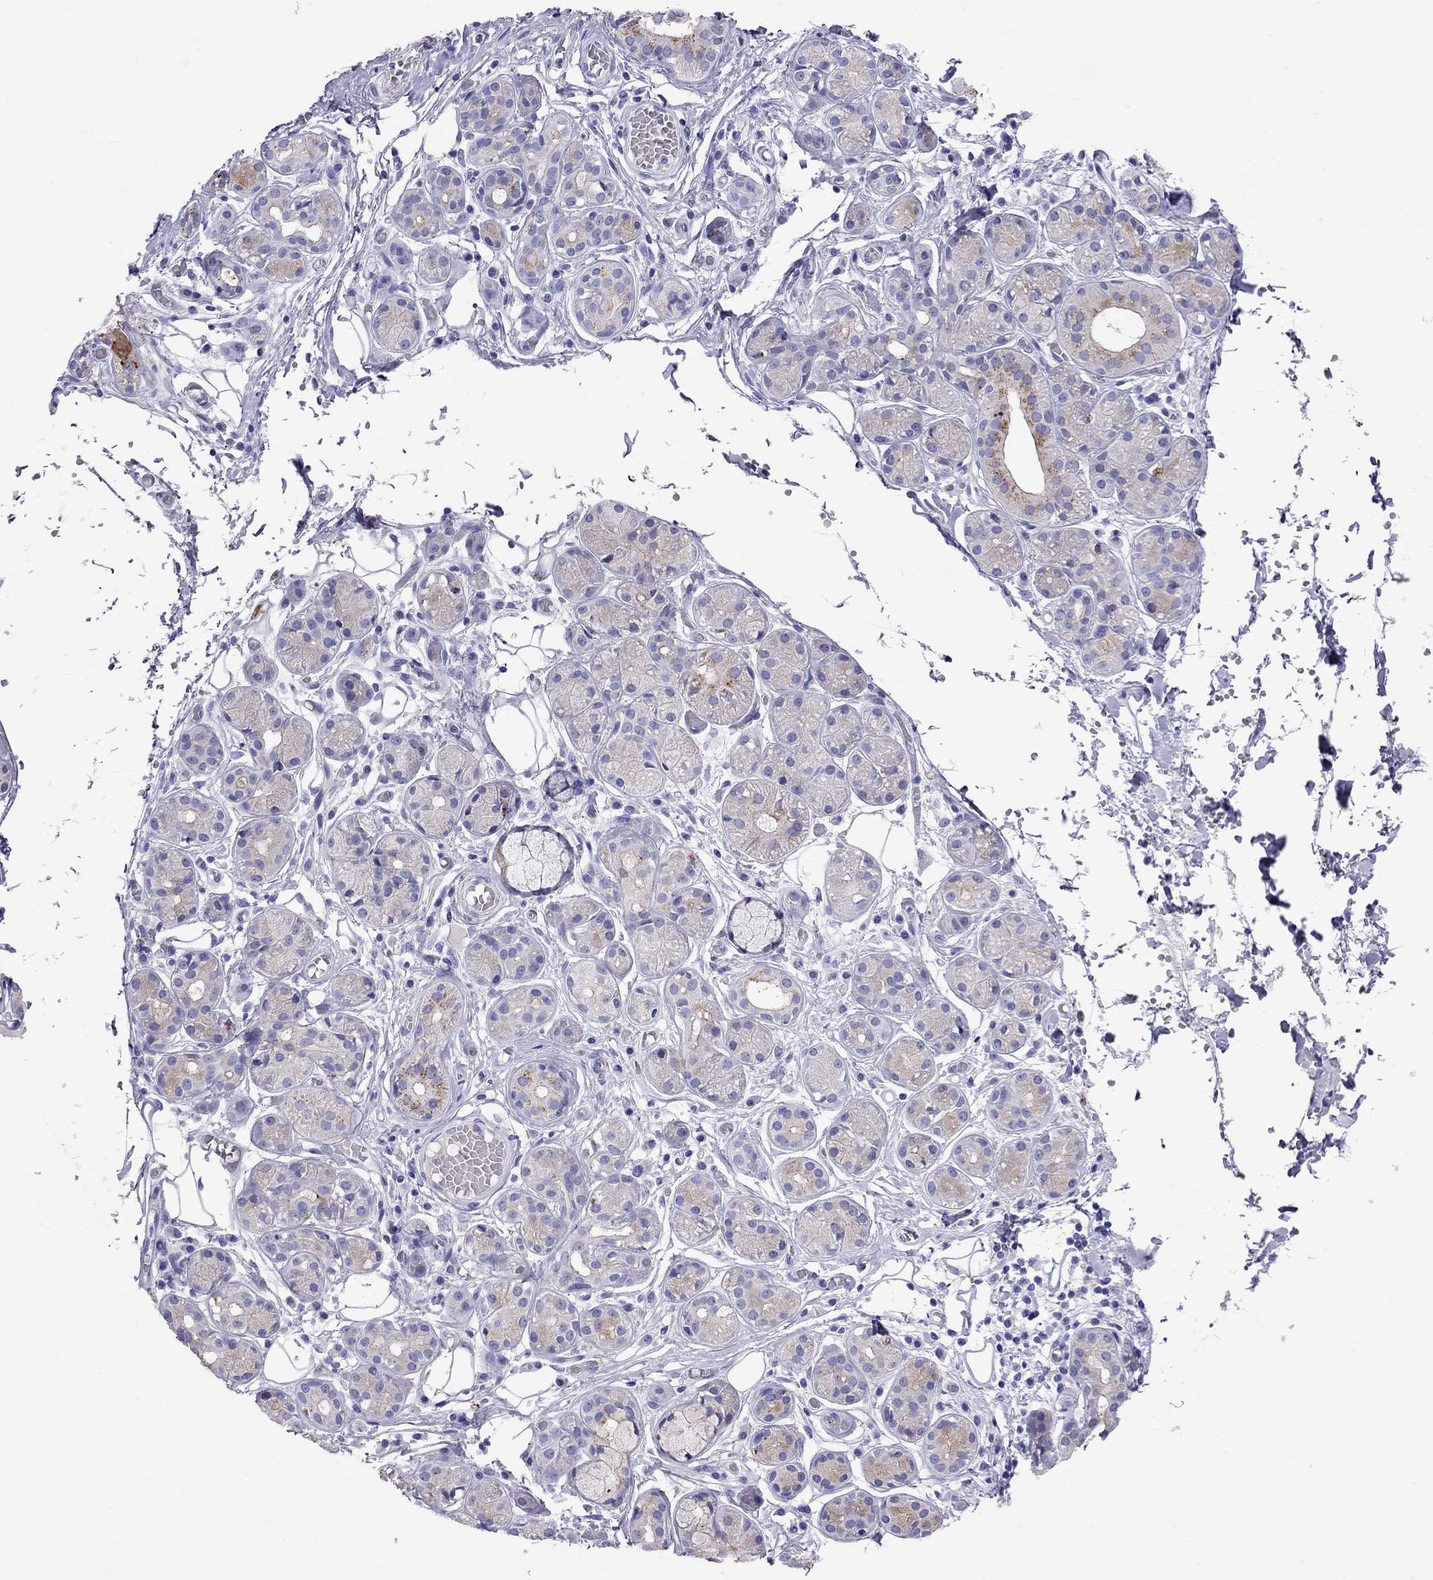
{"staining": {"intensity": "weak", "quantity": "25%-75%", "location": "cytoplasmic/membranous"}, "tissue": "salivary gland", "cell_type": "Glandular cells", "image_type": "normal", "snomed": [{"axis": "morphology", "description": "Normal tissue, NOS"}, {"axis": "topography", "description": "Salivary gland"}, {"axis": "topography", "description": "Peripheral nerve tissue"}], "caption": "Weak cytoplasmic/membranous expression for a protein is present in about 25%-75% of glandular cells of unremarkable salivary gland using IHC.", "gene": "CLPSL2", "patient": {"sex": "male", "age": 71}}